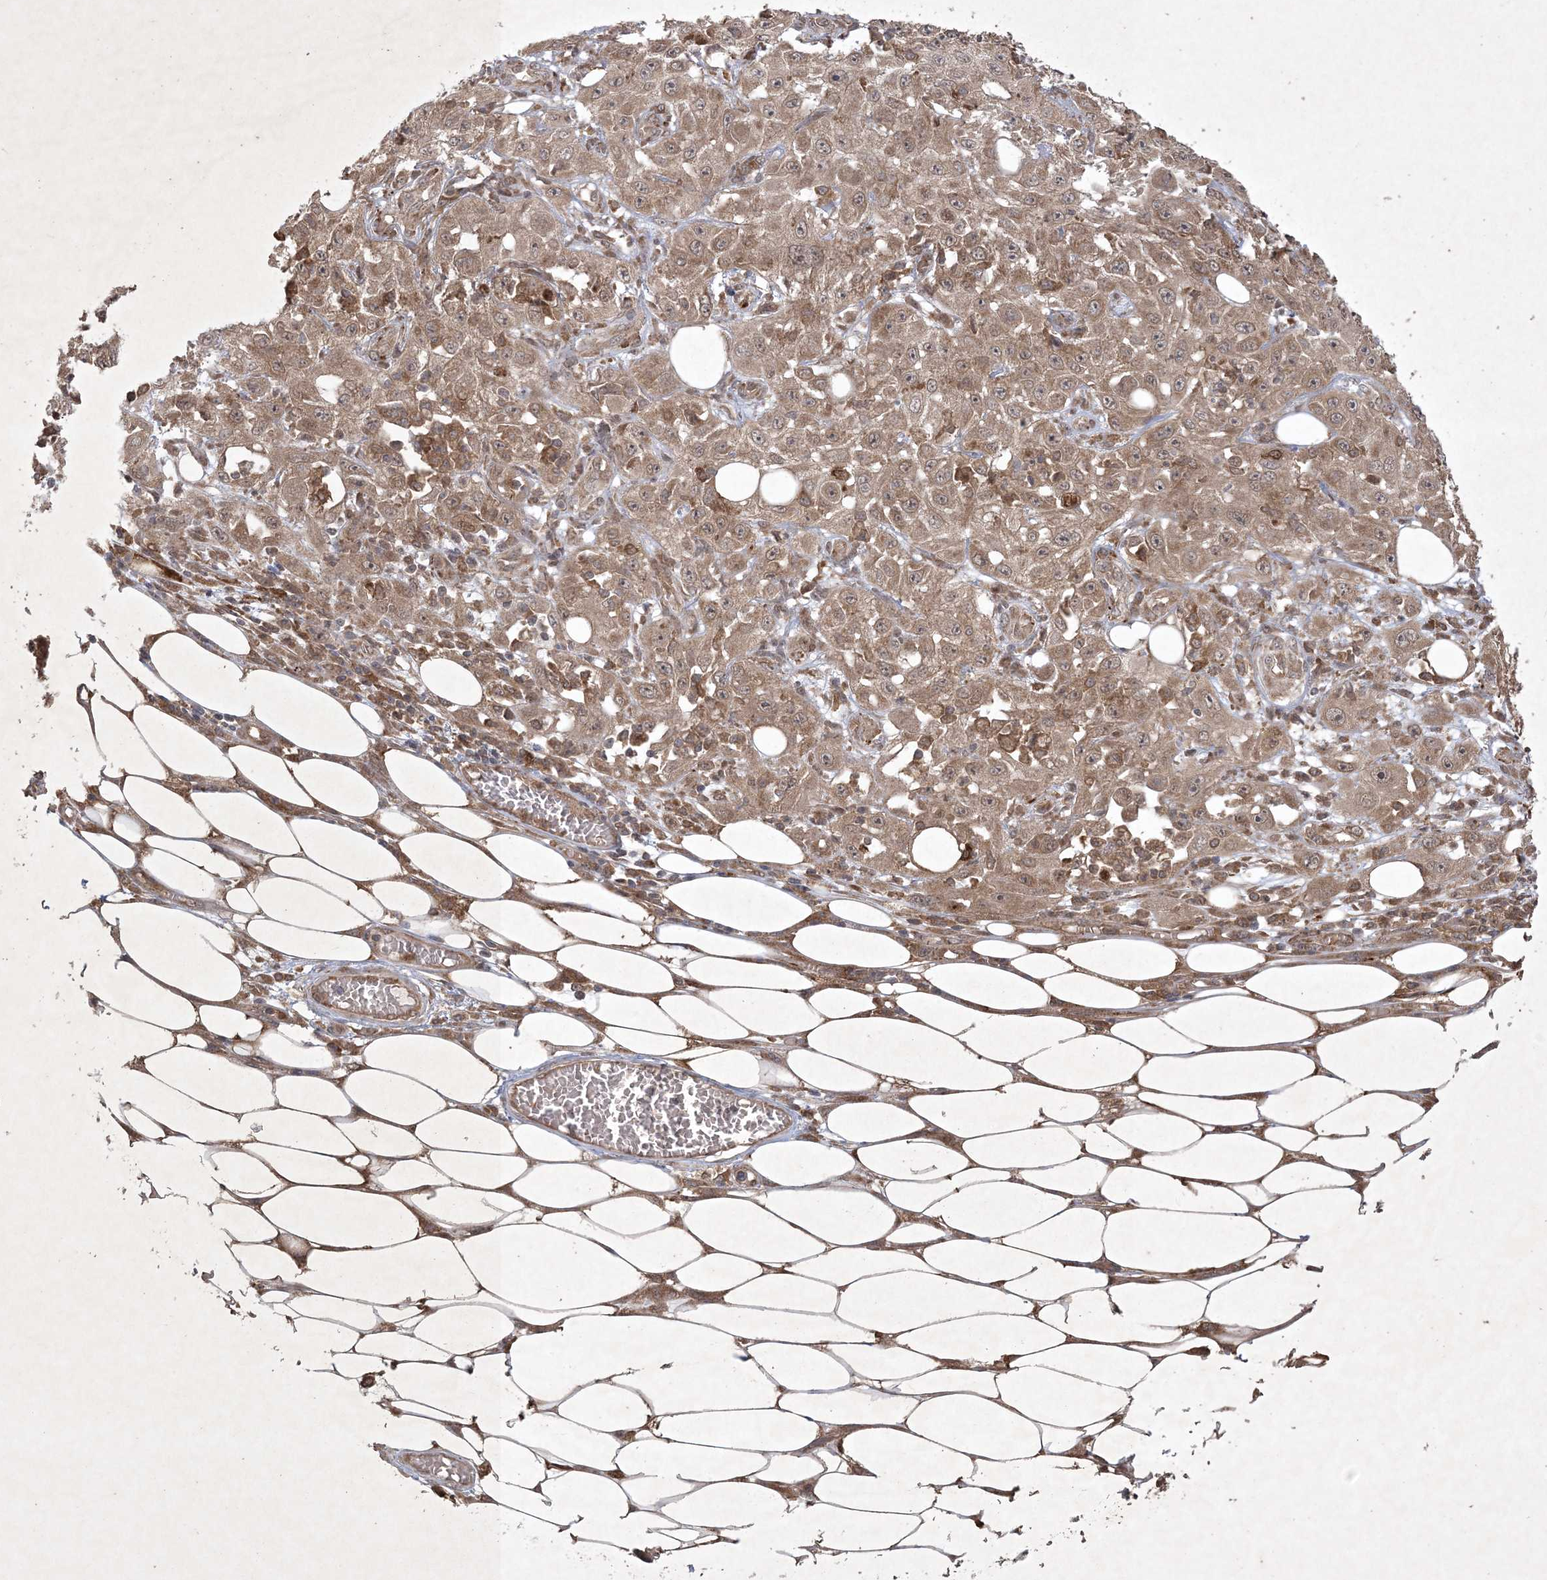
{"staining": {"intensity": "moderate", "quantity": ">75%", "location": "cytoplasmic/membranous,nuclear"}, "tissue": "skin cancer", "cell_type": "Tumor cells", "image_type": "cancer", "snomed": [{"axis": "morphology", "description": "Squamous cell carcinoma, NOS"}, {"axis": "morphology", "description": "Squamous cell carcinoma, metastatic, NOS"}, {"axis": "topography", "description": "Skin"}, {"axis": "topography", "description": "Lymph node"}], "caption": "Brown immunohistochemical staining in squamous cell carcinoma (skin) exhibits moderate cytoplasmic/membranous and nuclear expression in approximately >75% of tumor cells. The protein is stained brown, and the nuclei are stained in blue (DAB IHC with brightfield microscopy, high magnification).", "gene": "NRBP2", "patient": {"sex": "male", "age": 75}}